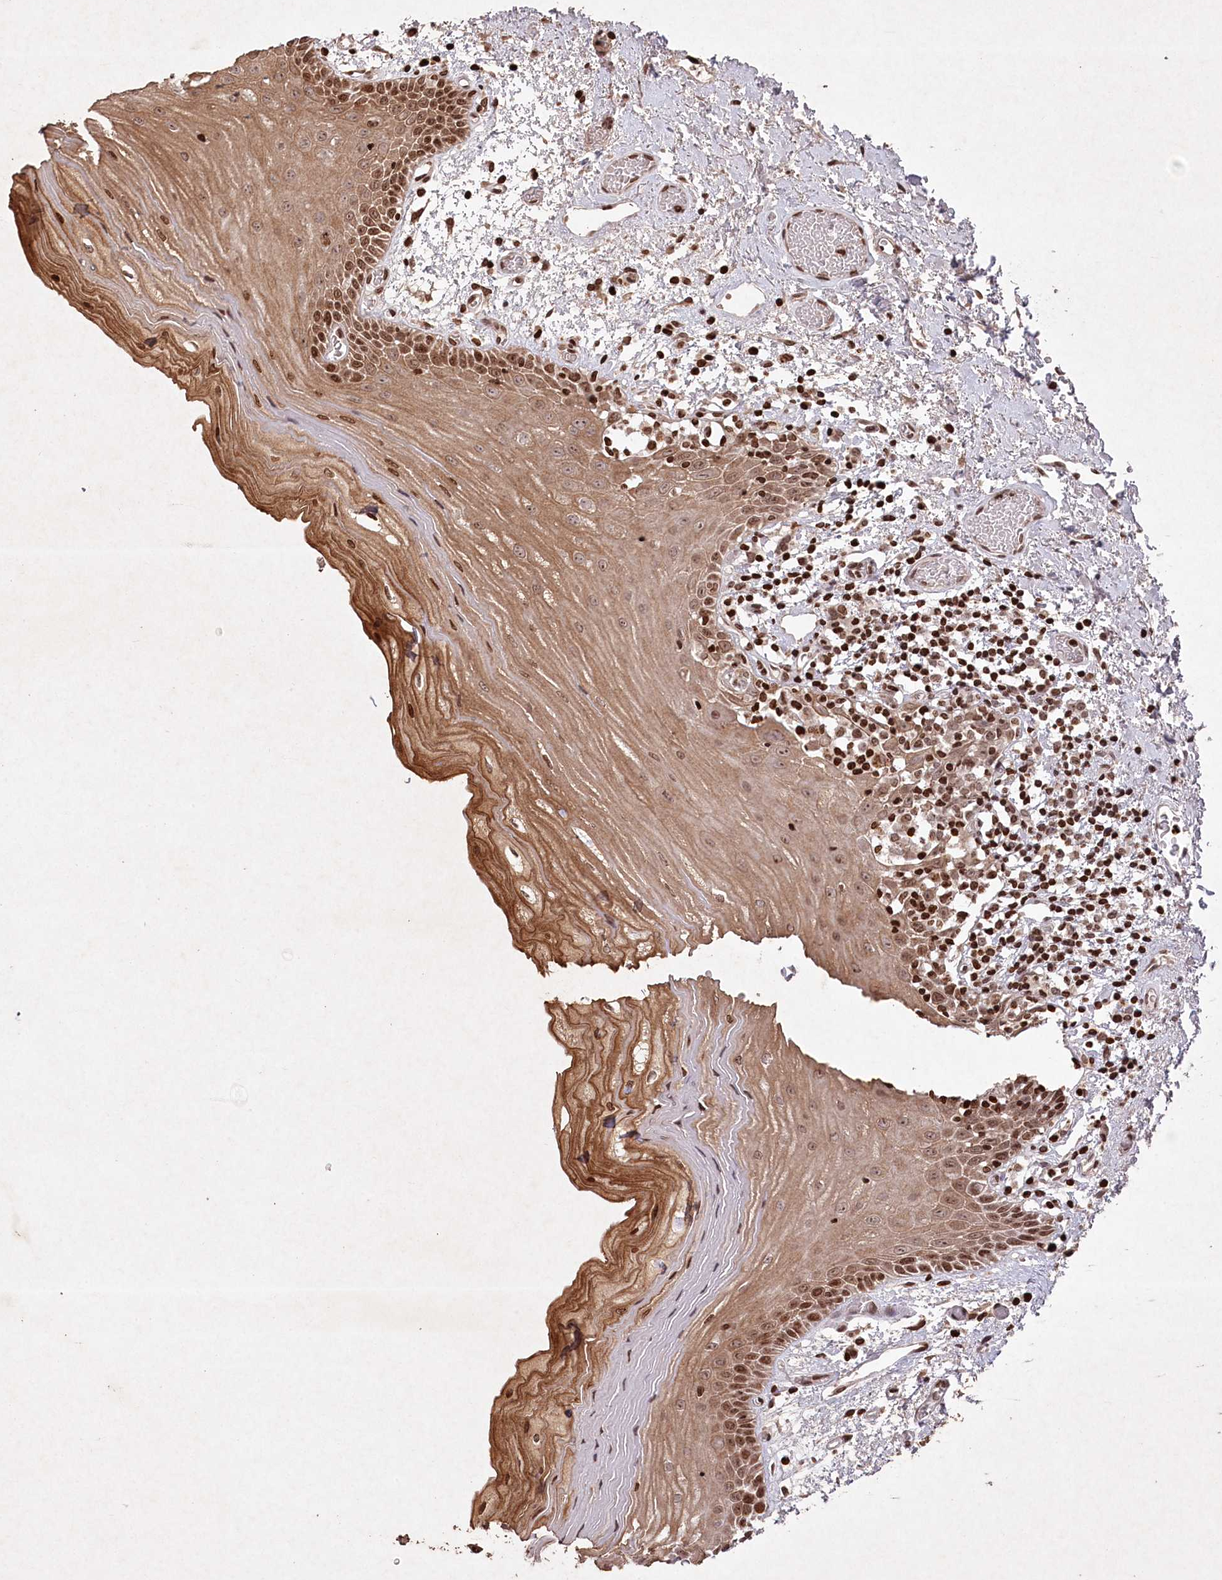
{"staining": {"intensity": "moderate", "quantity": ">75%", "location": "cytoplasmic/membranous,nuclear"}, "tissue": "oral mucosa", "cell_type": "Squamous epithelial cells", "image_type": "normal", "snomed": [{"axis": "morphology", "description": "Normal tissue, NOS"}, {"axis": "topography", "description": "Oral tissue"}], "caption": "Immunohistochemical staining of normal oral mucosa exhibits medium levels of moderate cytoplasmic/membranous,nuclear staining in about >75% of squamous epithelial cells.", "gene": "CCSER2", "patient": {"sex": "male", "age": 52}}